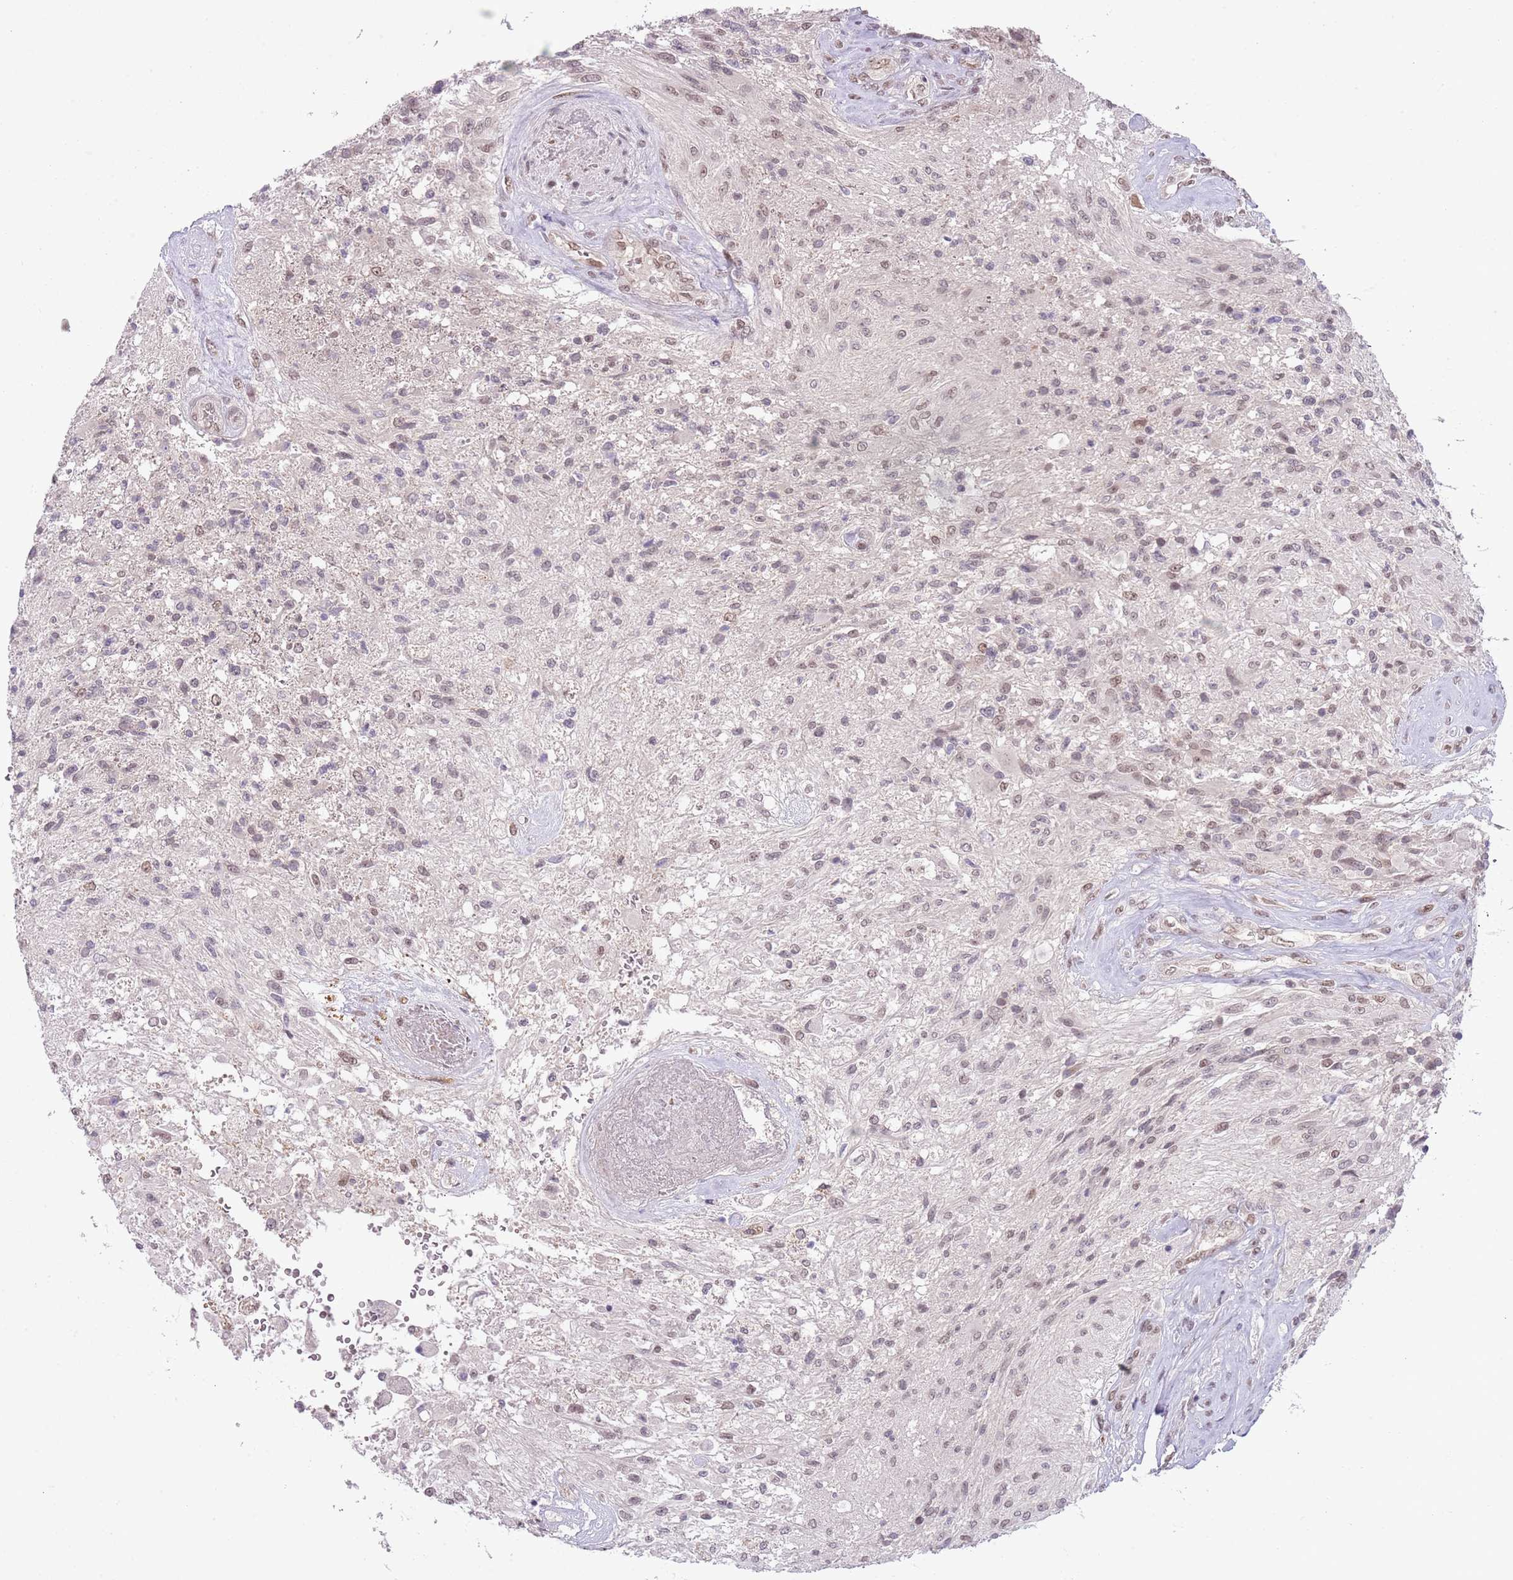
{"staining": {"intensity": "weak", "quantity": "25%-75%", "location": "nuclear"}, "tissue": "glioma", "cell_type": "Tumor cells", "image_type": "cancer", "snomed": [{"axis": "morphology", "description": "Glioma, malignant, High grade"}, {"axis": "topography", "description": "Brain"}], "caption": "Human glioma stained for a protein (brown) exhibits weak nuclear positive positivity in approximately 25%-75% of tumor cells.", "gene": "TM2D1", "patient": {"sex": "male", "age": 56}}